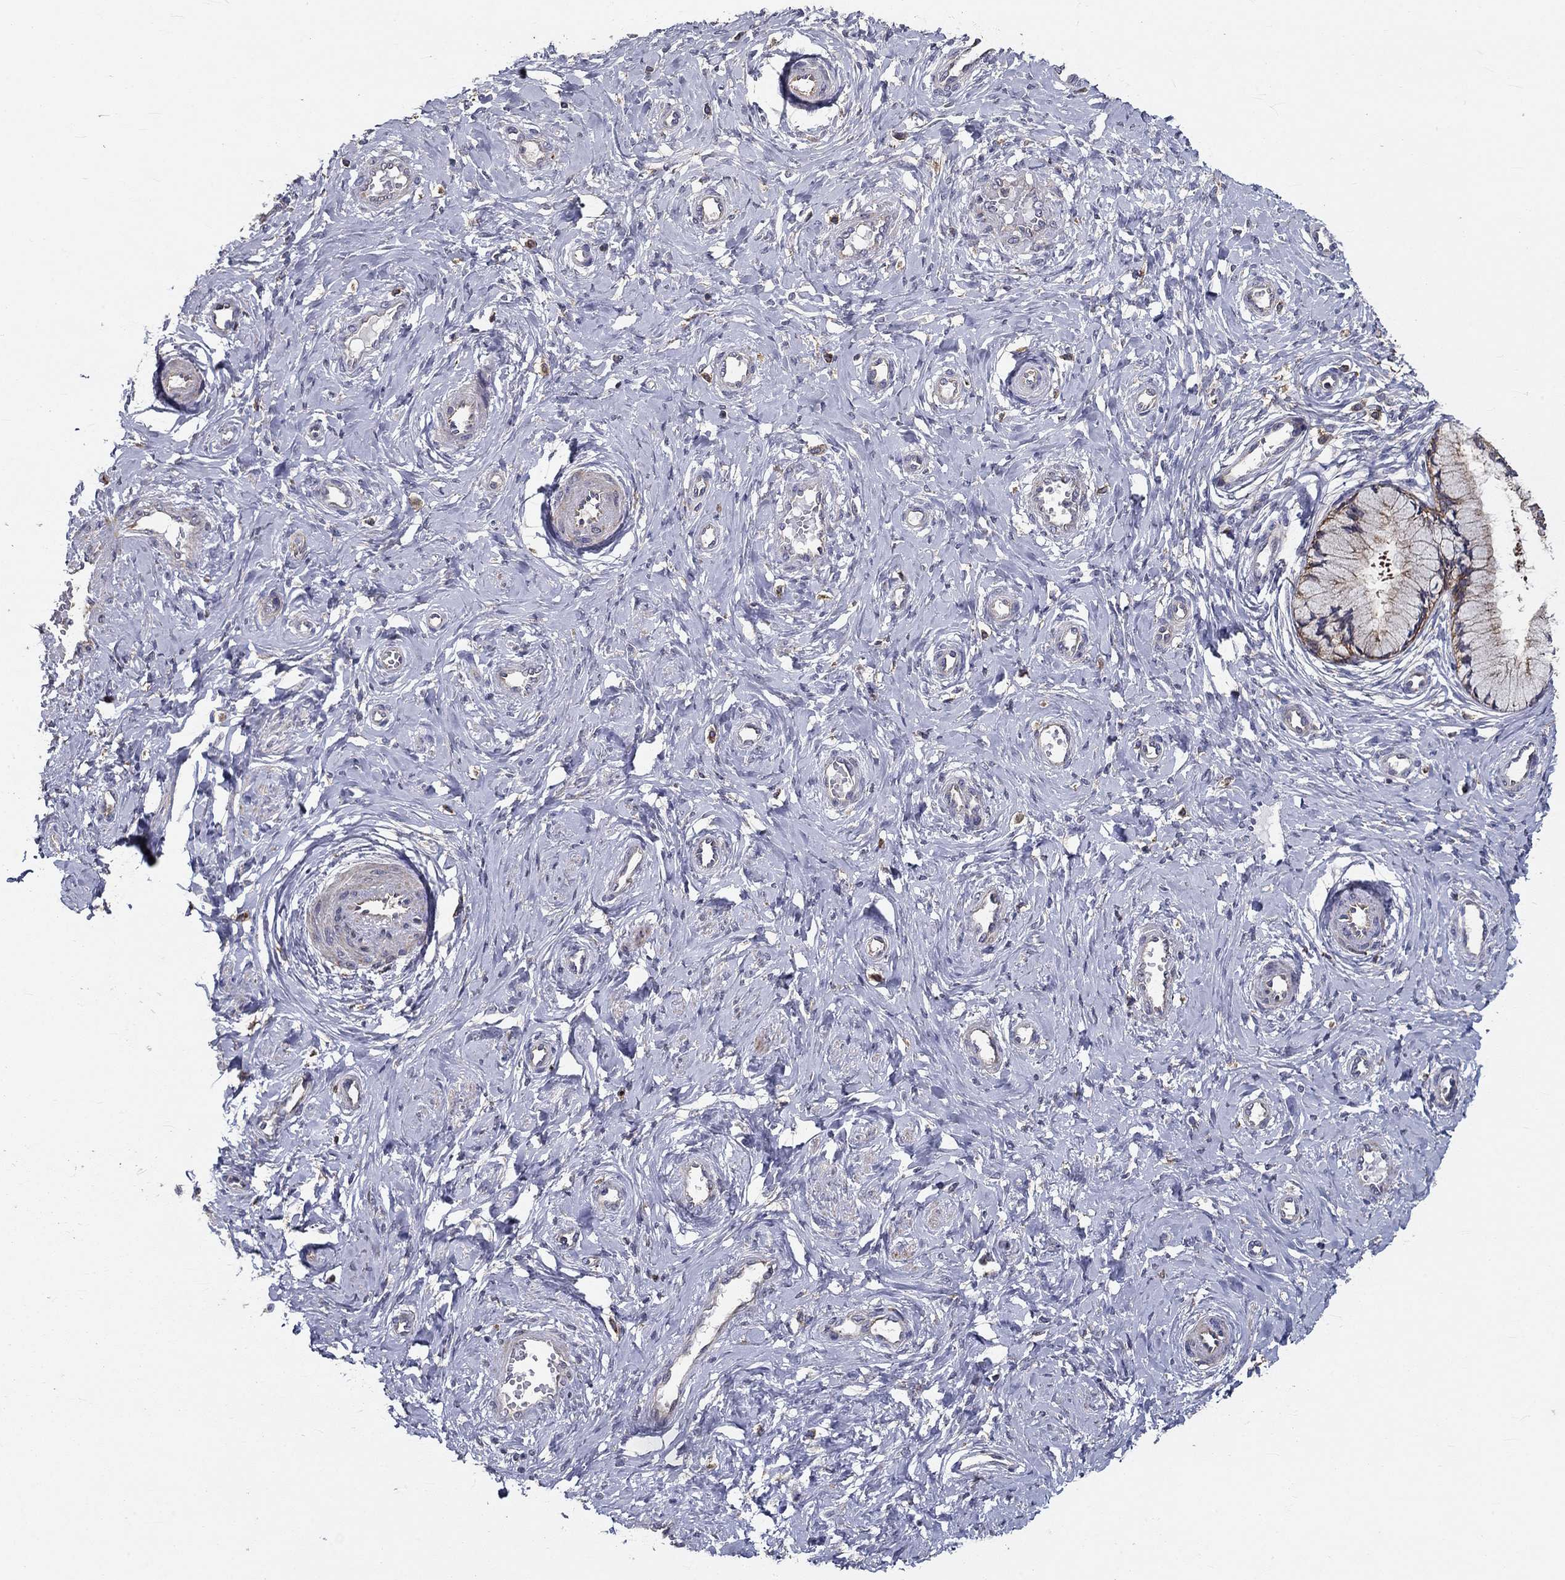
{"staining": {"intensity": "negative", "quantity": "none", "location": "none"}, "tissue": "cervix", "cell_type": "Glandular cells", "image_type": "normal", "snomed": [{"axis": "morphology", "description": "Normal tissue, NOS"}, {"axis": "topography", "description": "Cervix"}], "caption": "DAB (3,3'-diaminobenzidine) immunohistochemical staining of normal human cervix displays no significant expression in glandular cells. (Immunohistochemistry (ihc), brightfield microscopy, high magnification).", "gene": "ALDH4A1", "patient": {"sex": "female", "age": 37}}